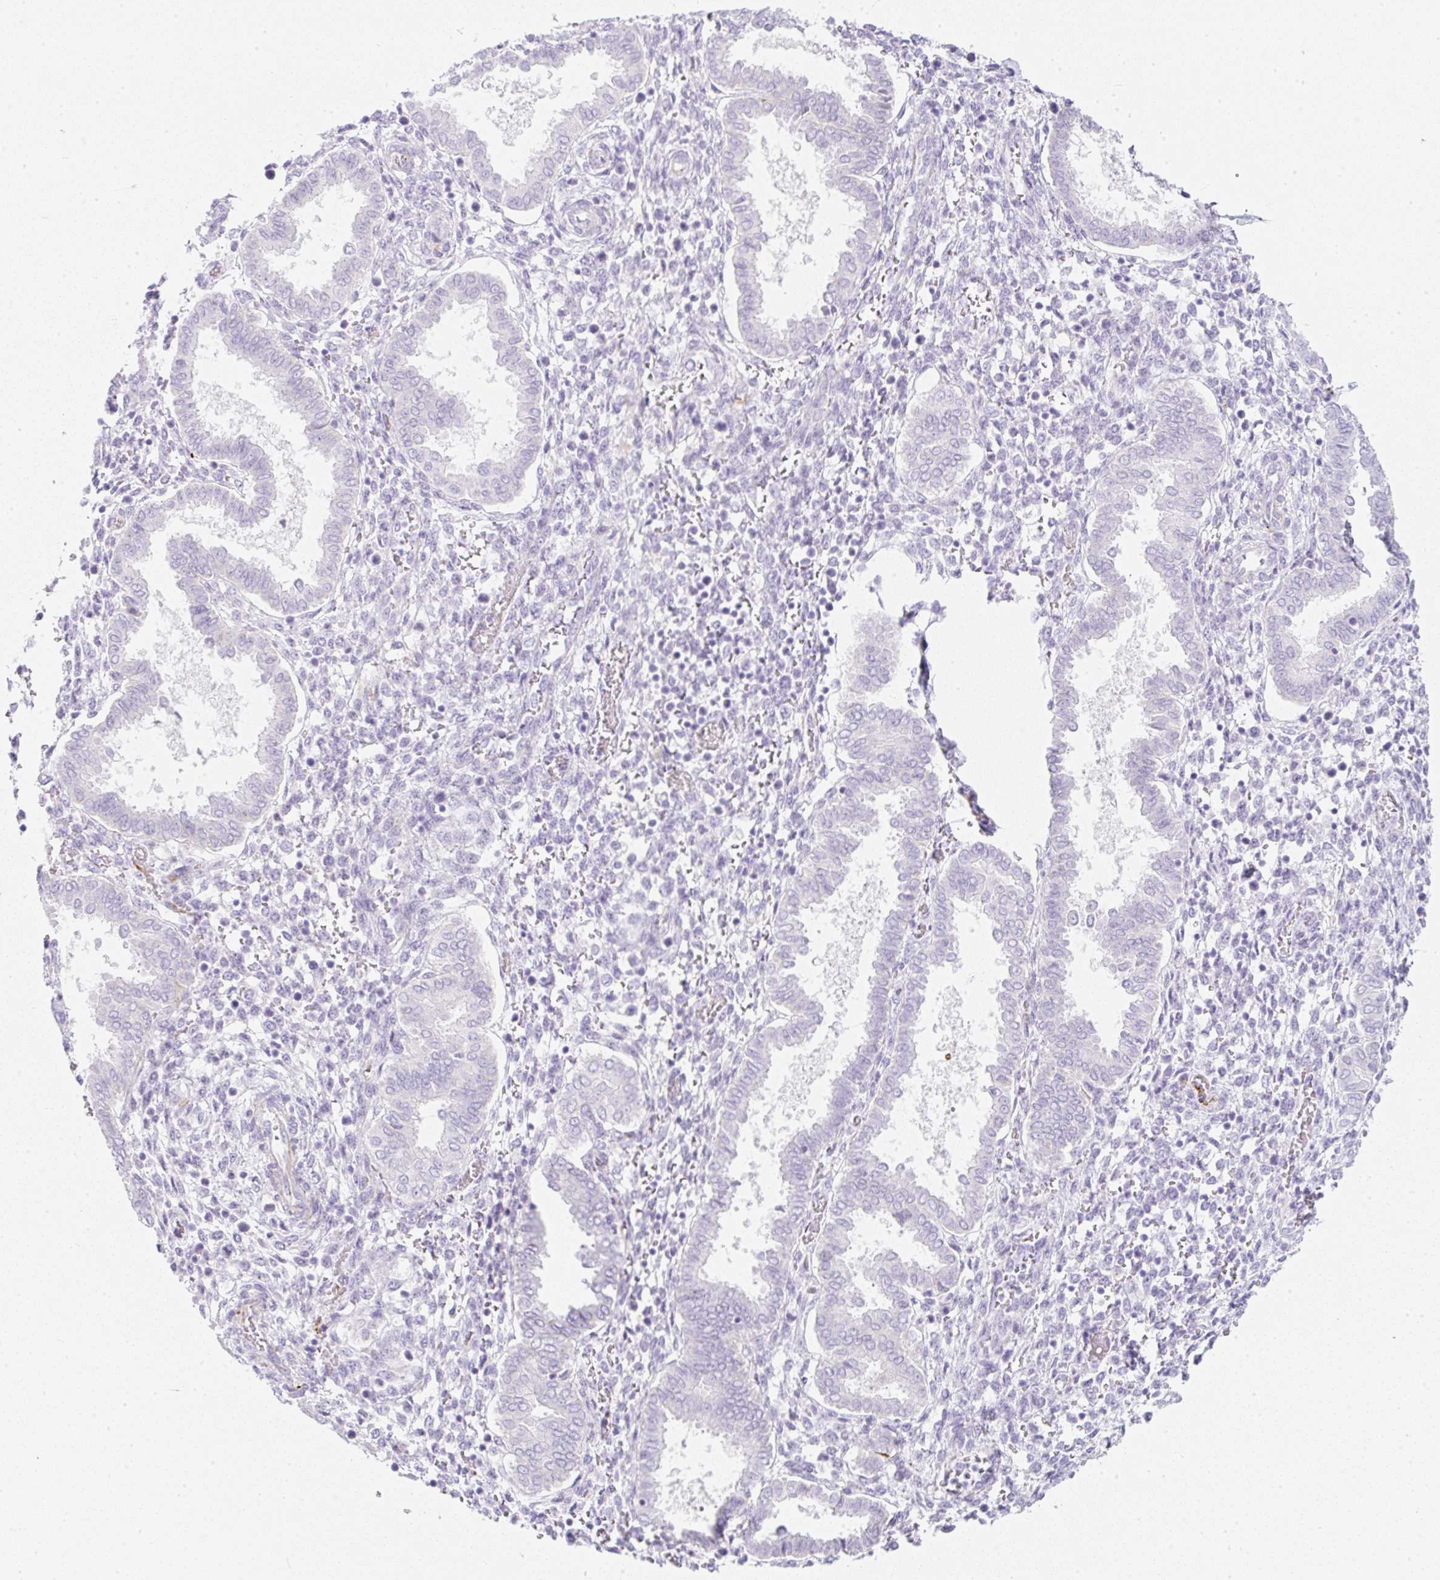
{"staining": {"intensity": "negative", "quantity": "none", "location": "none"}, "tissue": "endometrium", "cell_type": "Cells in endometrial stroma", "image_type": "normal", "snomed": [{"axis": "morphology", "description": "Normal tissue, NOS"}, {"axis": "topography", "description": "Endometrium"}], "caption": "Human endometrium stained for a protein using immunohistochemistry (IHC) demonstrates no staining in cells in endometrial stroma.", "gene": "ZNF689", "patient": {"sex": "female", "age": 24}}